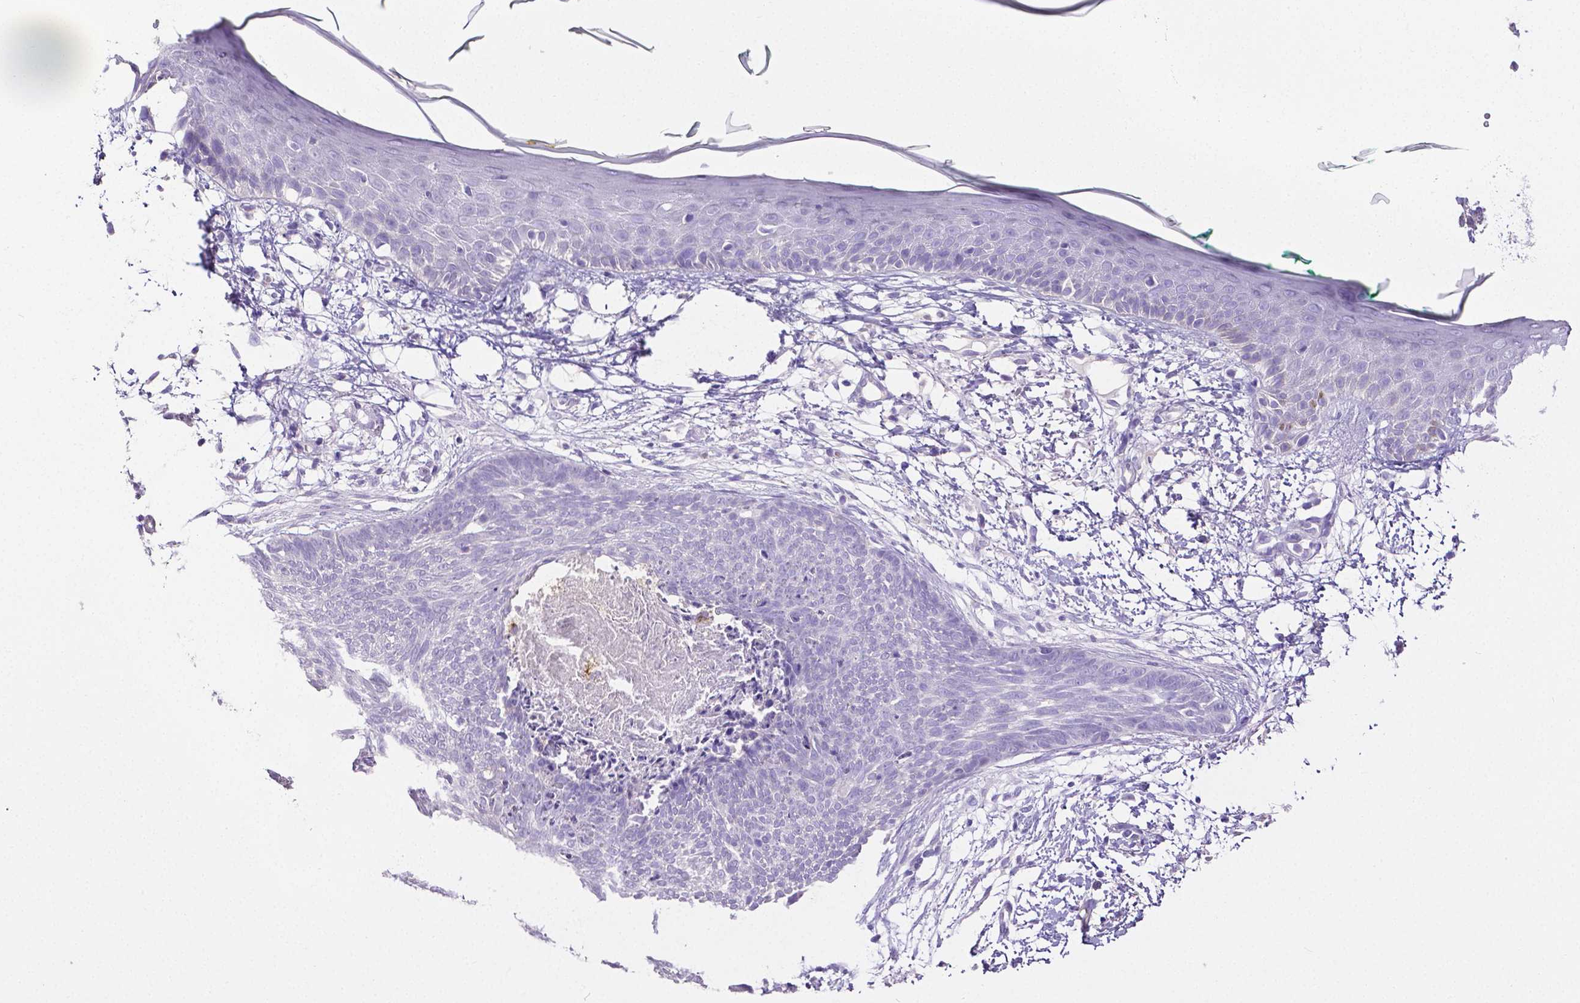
{"staining": {"intensity": "negative", "quantity": "none", "location": "none"}, "tissue": "skin cancer", "cell_type": "Tumor cells", "image_type": "cancer", "snomed": [{"axis": "morphology", "description": "Normal tissue, NOS"}, {"axis": "morphology", "description": "Basal cell carcinoma"}, {"axis": "topography", "description": "Skin"}], "caption": "Skin cancer (basal cell carcinoma) was stained to show a protein in brown. There is no significant positivity in tumor cells. (Stains: DAB immunohistochemistry (IHC) with hematoxylin counter stain, Microscopy: brightfield microscopy at high magnification).", "gene": "MMP9", "patient": {"sex": "male", "age": 84}}